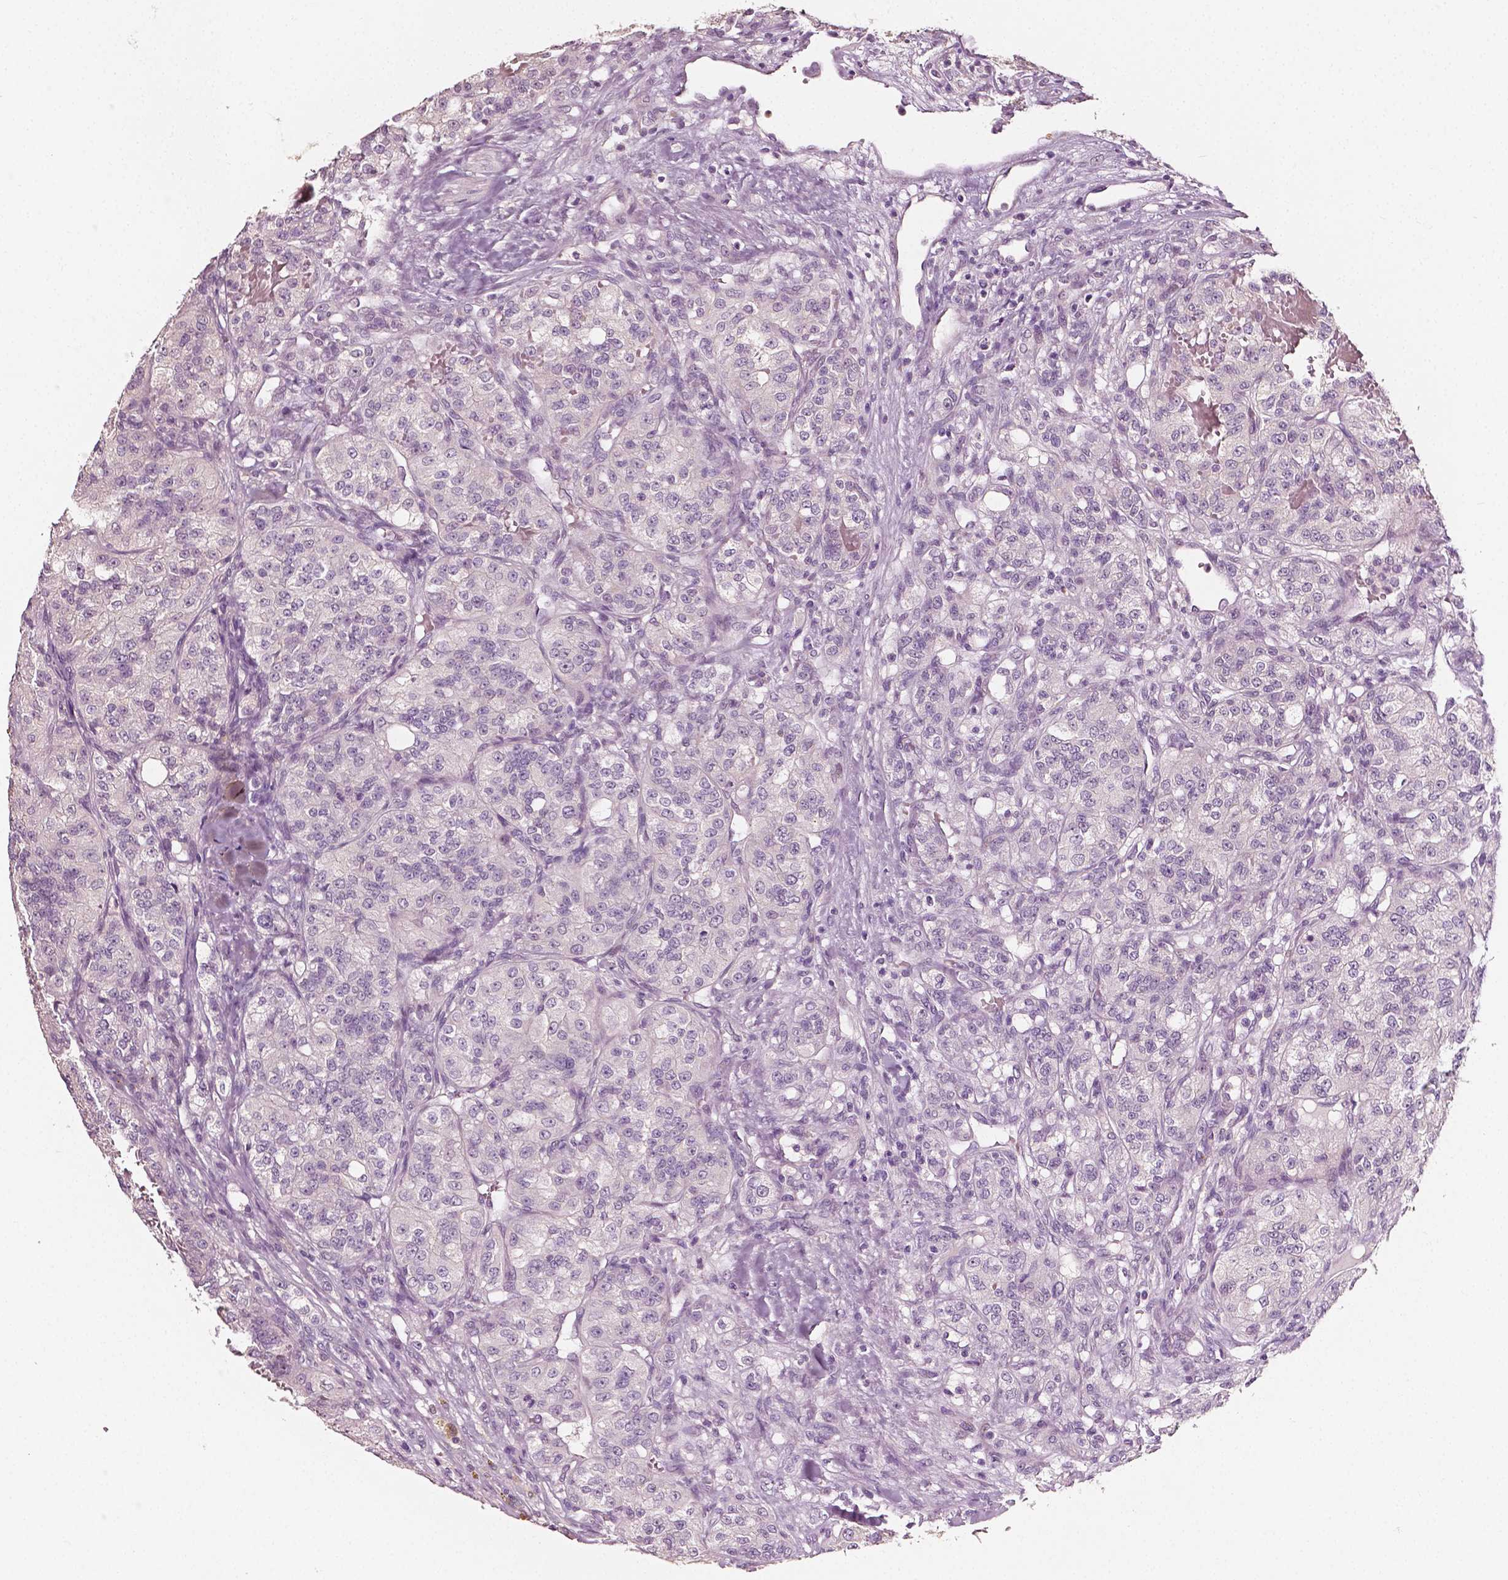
{"staining": {"intensity": "negative", "quantity": "none", "location": "none"}, "tissue": "renal cancer", "cell_type": "Tumor cells", "image_type": "cancer", "snomed": [{"axis": "morphology", "description": "Adenocarcinoma, NOS"}, {"axis": "topography", "description": "Kidney"}], "caption": "The histopathology image shows no significant expression in tumor cells of adenocarcinoma (renal).", "gene": "PLA2R1", "patient": {"sex": "female", "age": 63}}